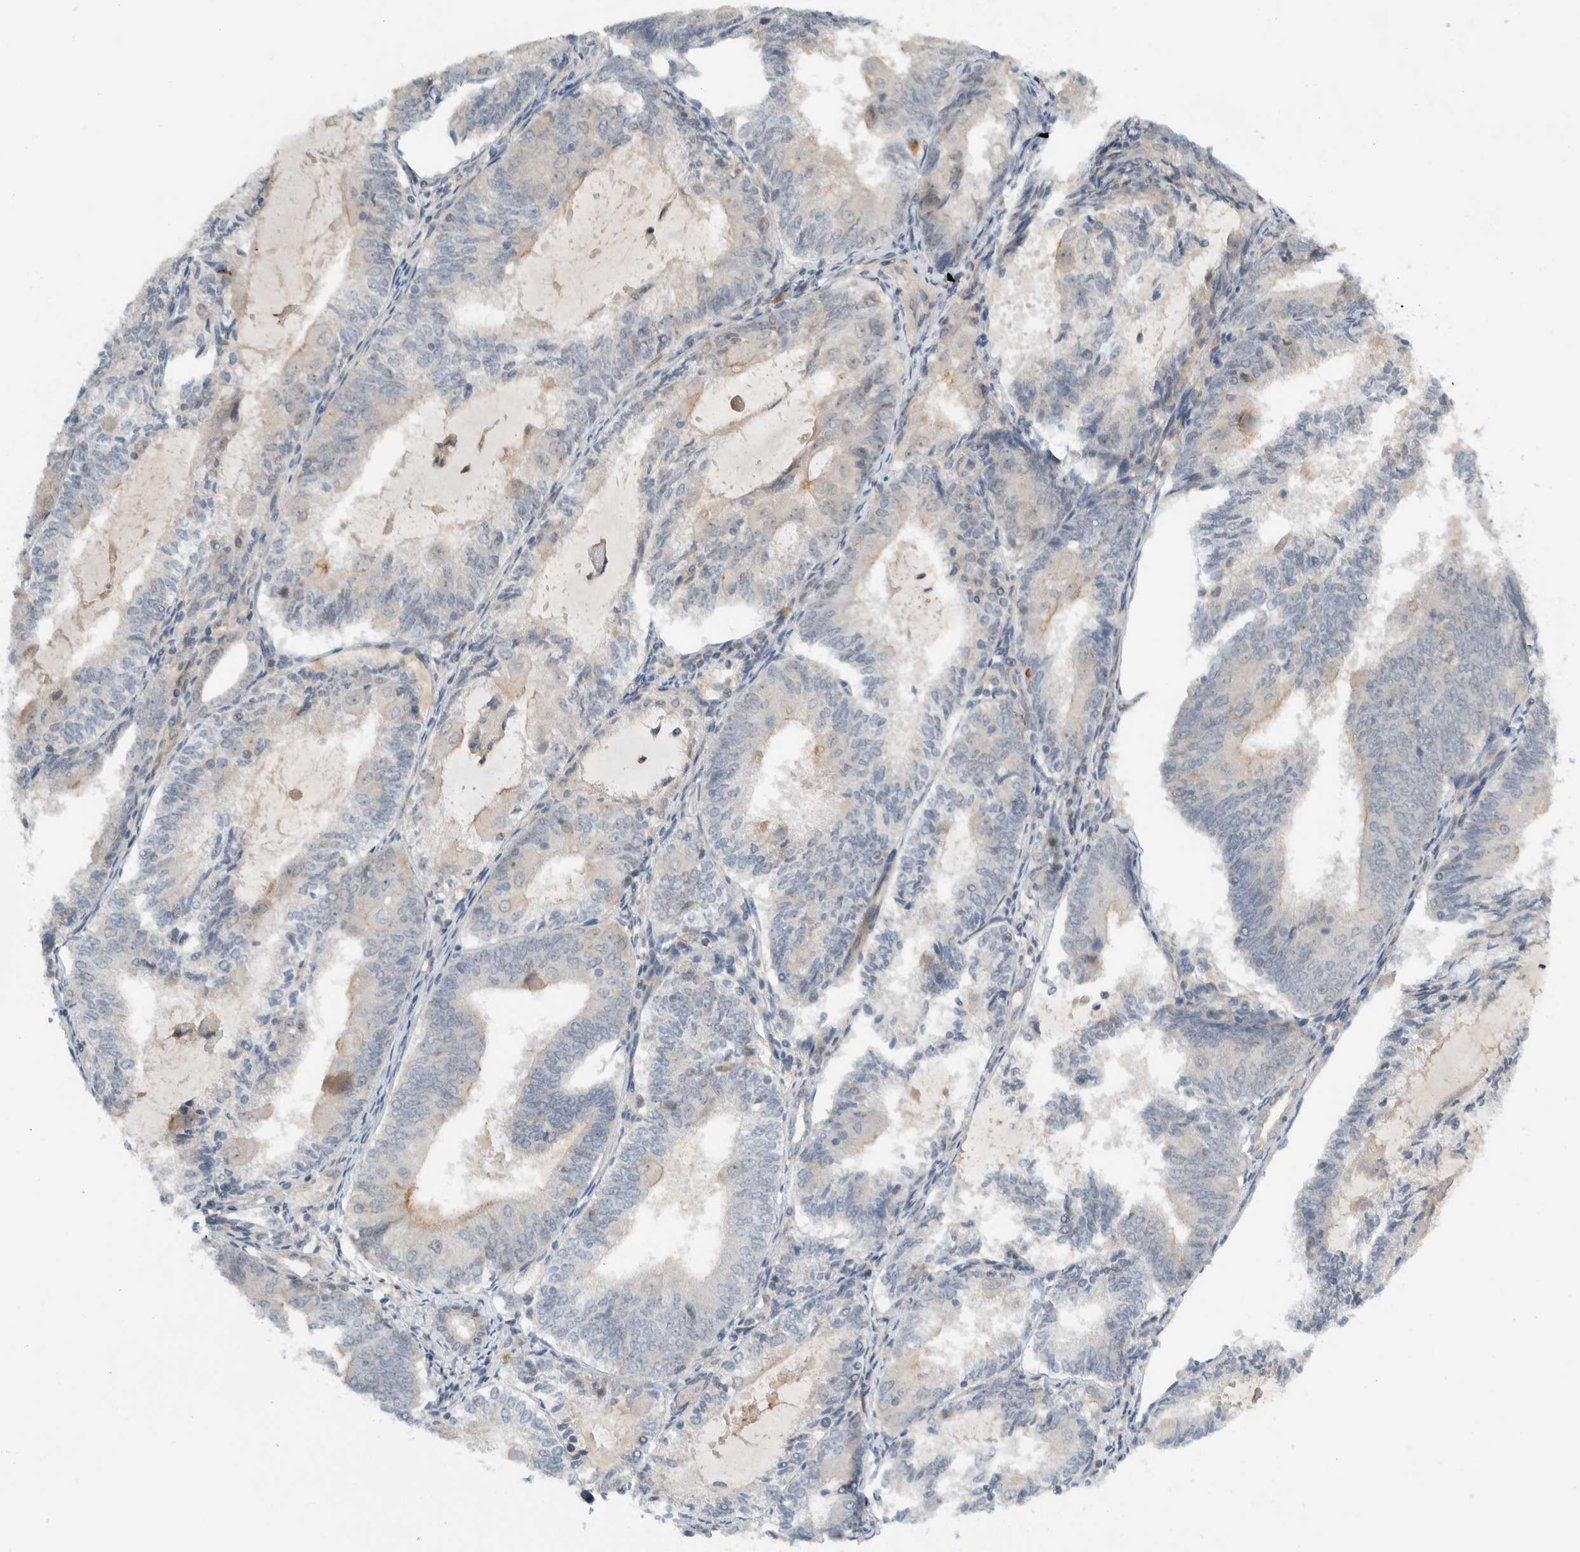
{"staining": {"intensity": "weak", "quantity": "<25%", "location": "cytoplasmic/membranous"}, "tissue": "endometrial cancer", "cell_type": "Tumor cells", "image_type": "cancer", "snomed": [{"axis": "morphology", "description": "Adenocarcinoma, NOS"}, {"axis": "topography", "description": "Endometrium"}], "caption": "Adenocarcinoma (endometrial) stained for a protein using IHC shows no positivity tumor cells.", "gene": "MPRIP", "patient": {"sex": "female", "age": 81}}